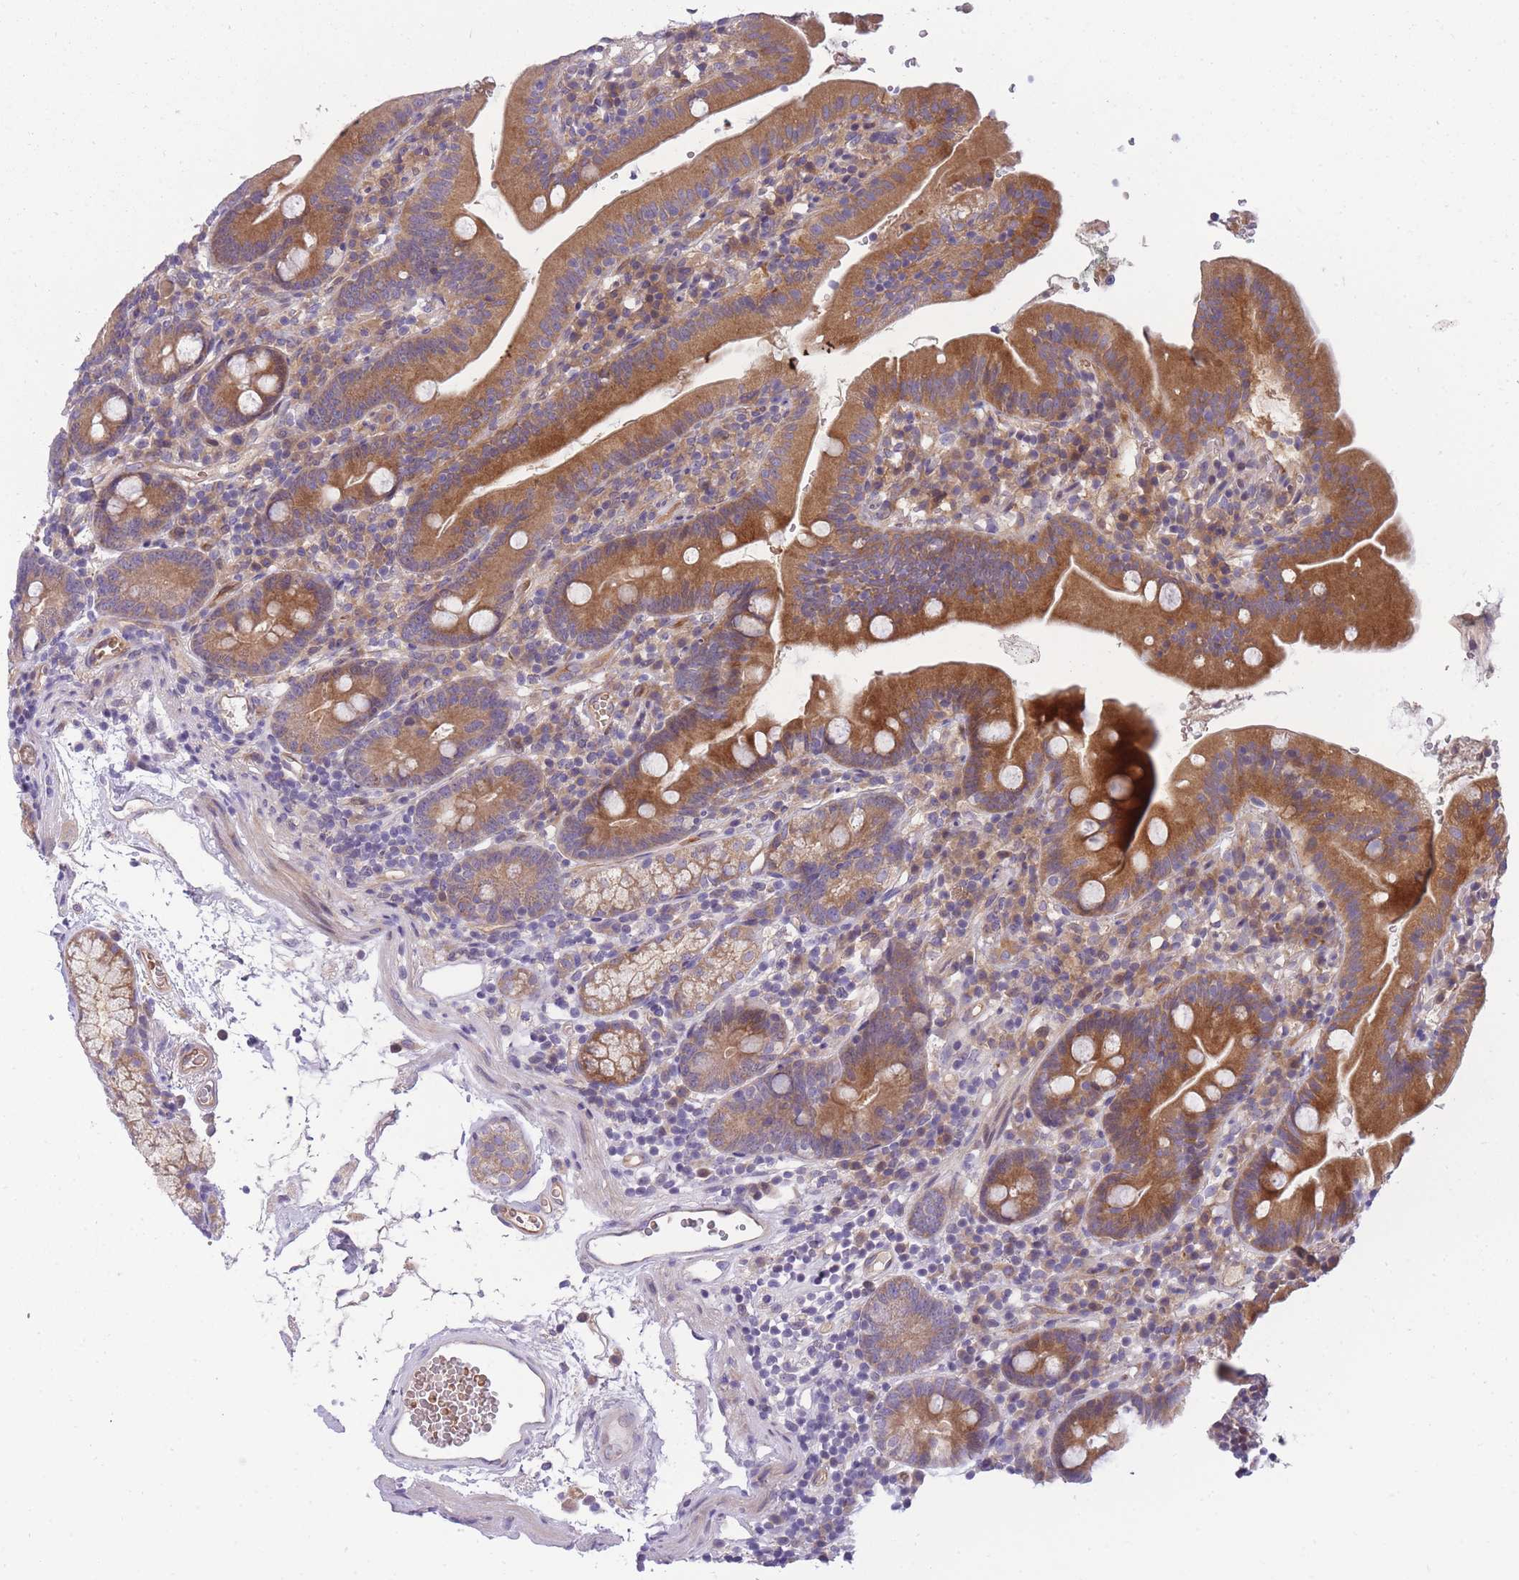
{"staining": {"intensity": "moderate", "quantity": ">75%", "location": "cytoplasmic/membranous"}, "tissue": "duodenum", "cell_type": "Glandular cells", "image_type": "normal", "snomed": [{"axis": "morphology", "description": "Normal tissue, NOS"}, {"axis": "topography", "description": "Duodenum"}], "caption": "DAB (3,3'-diaminobenzidine) immunohistochemical staining of benign human duodenum shows moderate cytoplasmic/membranous protein staining in about >75% of glandular cells.", "gene": "CRYGN", "patient": {"sex": "female", "age": 67}}